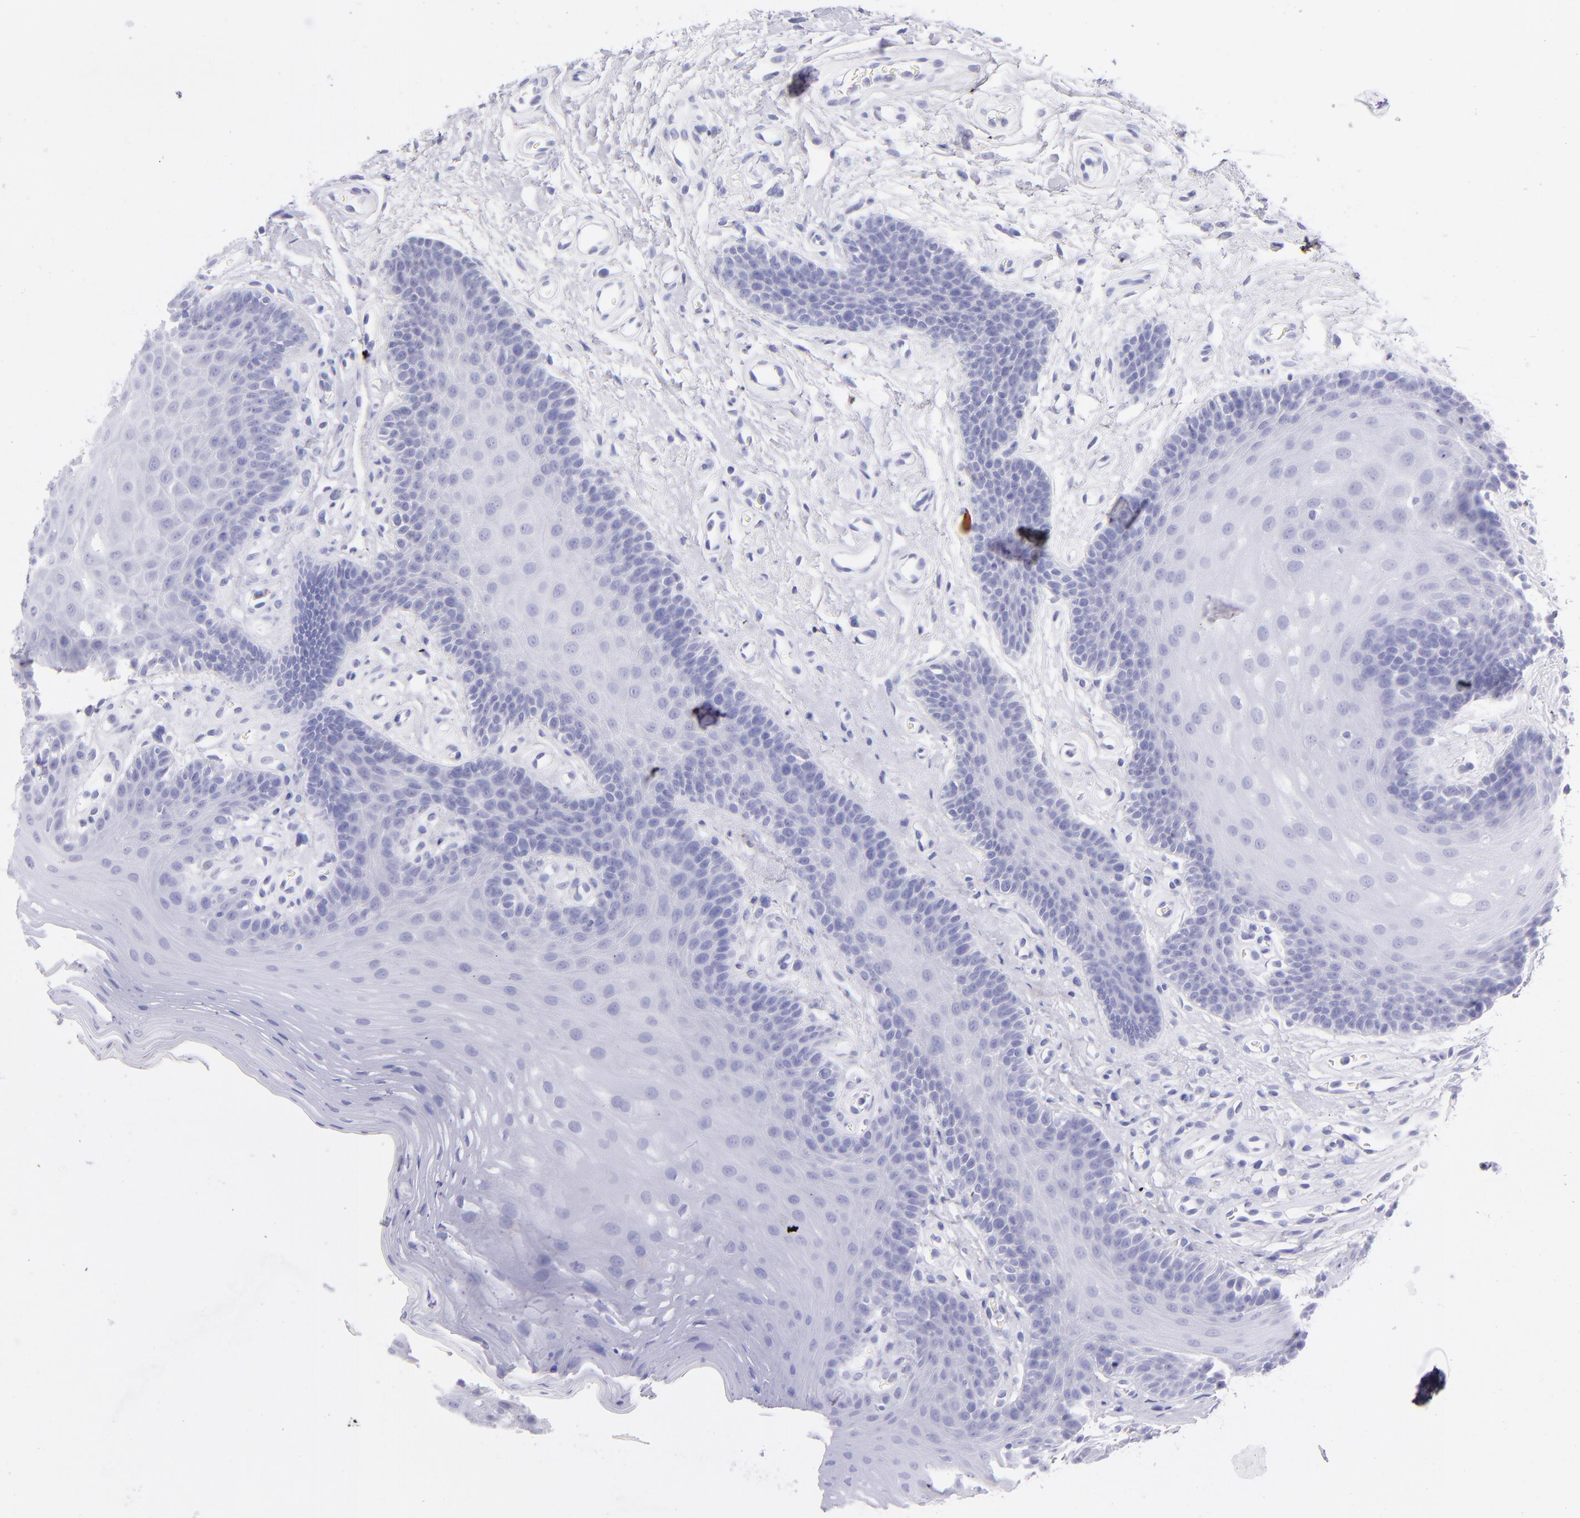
{"staining": {"intensity": "negative", "quantity": "none", "location": "none"}, "tissue": "oral mucosa", "cell_type": "Squamous epithelial cells", "image_type": "normal", "snomed": [{"axis": "morphology", "description": "Normal tissue, NOS"}, {"axis": "topography", "description": "Oral tissue"}], "caption": "DAB immunohistochemical staining of benign human oral mucosa shows no significant staining in squamous epithelial cells. Nuclei are stained in blue.", "gene": "CD72", "patient": {"sex": "male", "age": 62}}